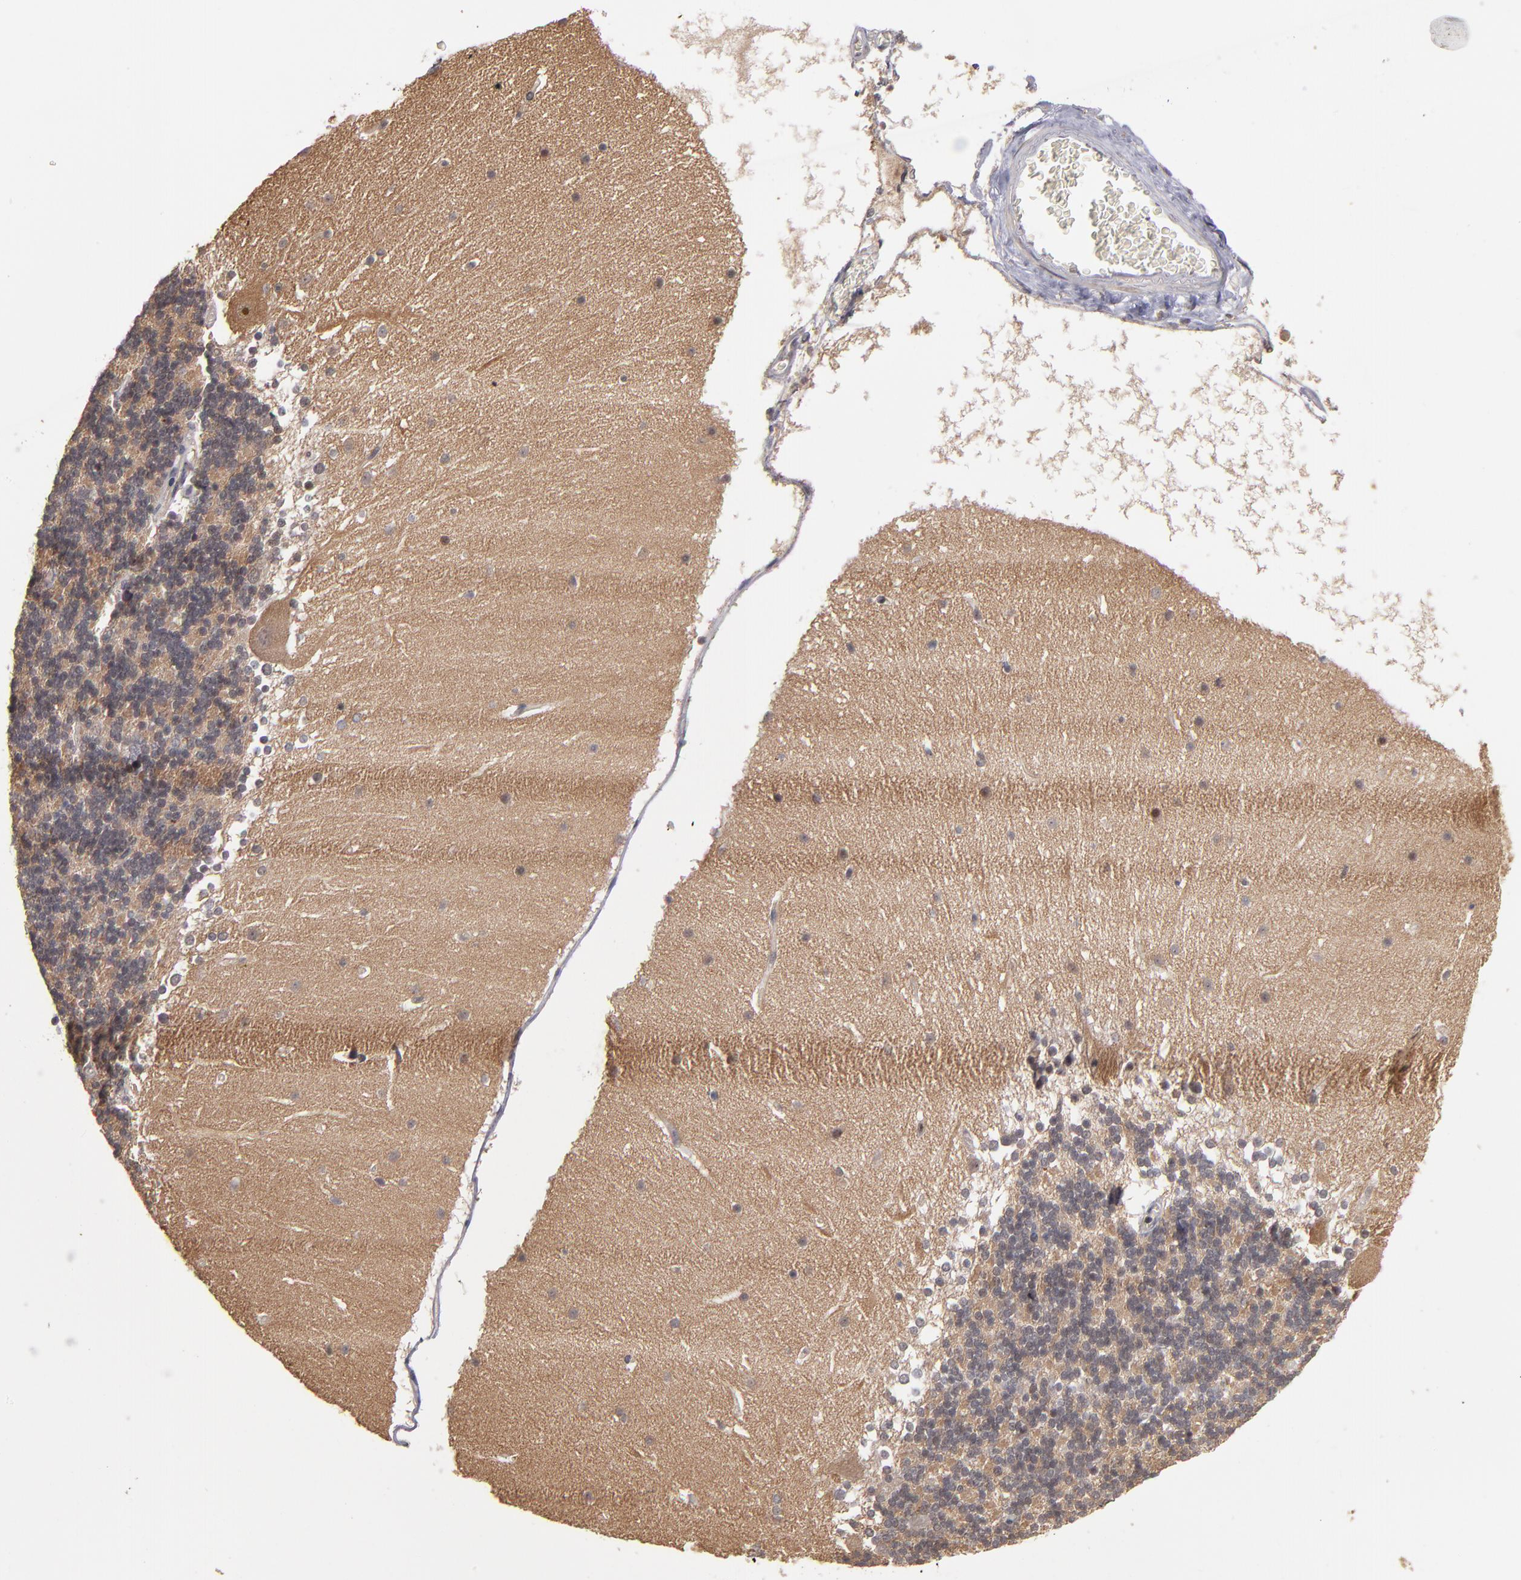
{"staining": {"intensity": "negative", "quantity": "none", "location": "none"}, "tissue": "cerebellum", "cell_type": "Cells in granular layer", "image_type": "normal", "snomed": [{"axis": "morphology", "description": "Normal tissue, NOS"}, {"axis": "topography", "description": "Cerebellum"}], "caption": "Immunohistochemistry (IHC) photomicrograph of normal cerebellum: human cerebellum stained with DAB exhibits no significant protein expression in cells in granular layer.", "gene": "KDM6A", "patient": {"sex": "female", "age": 19}}